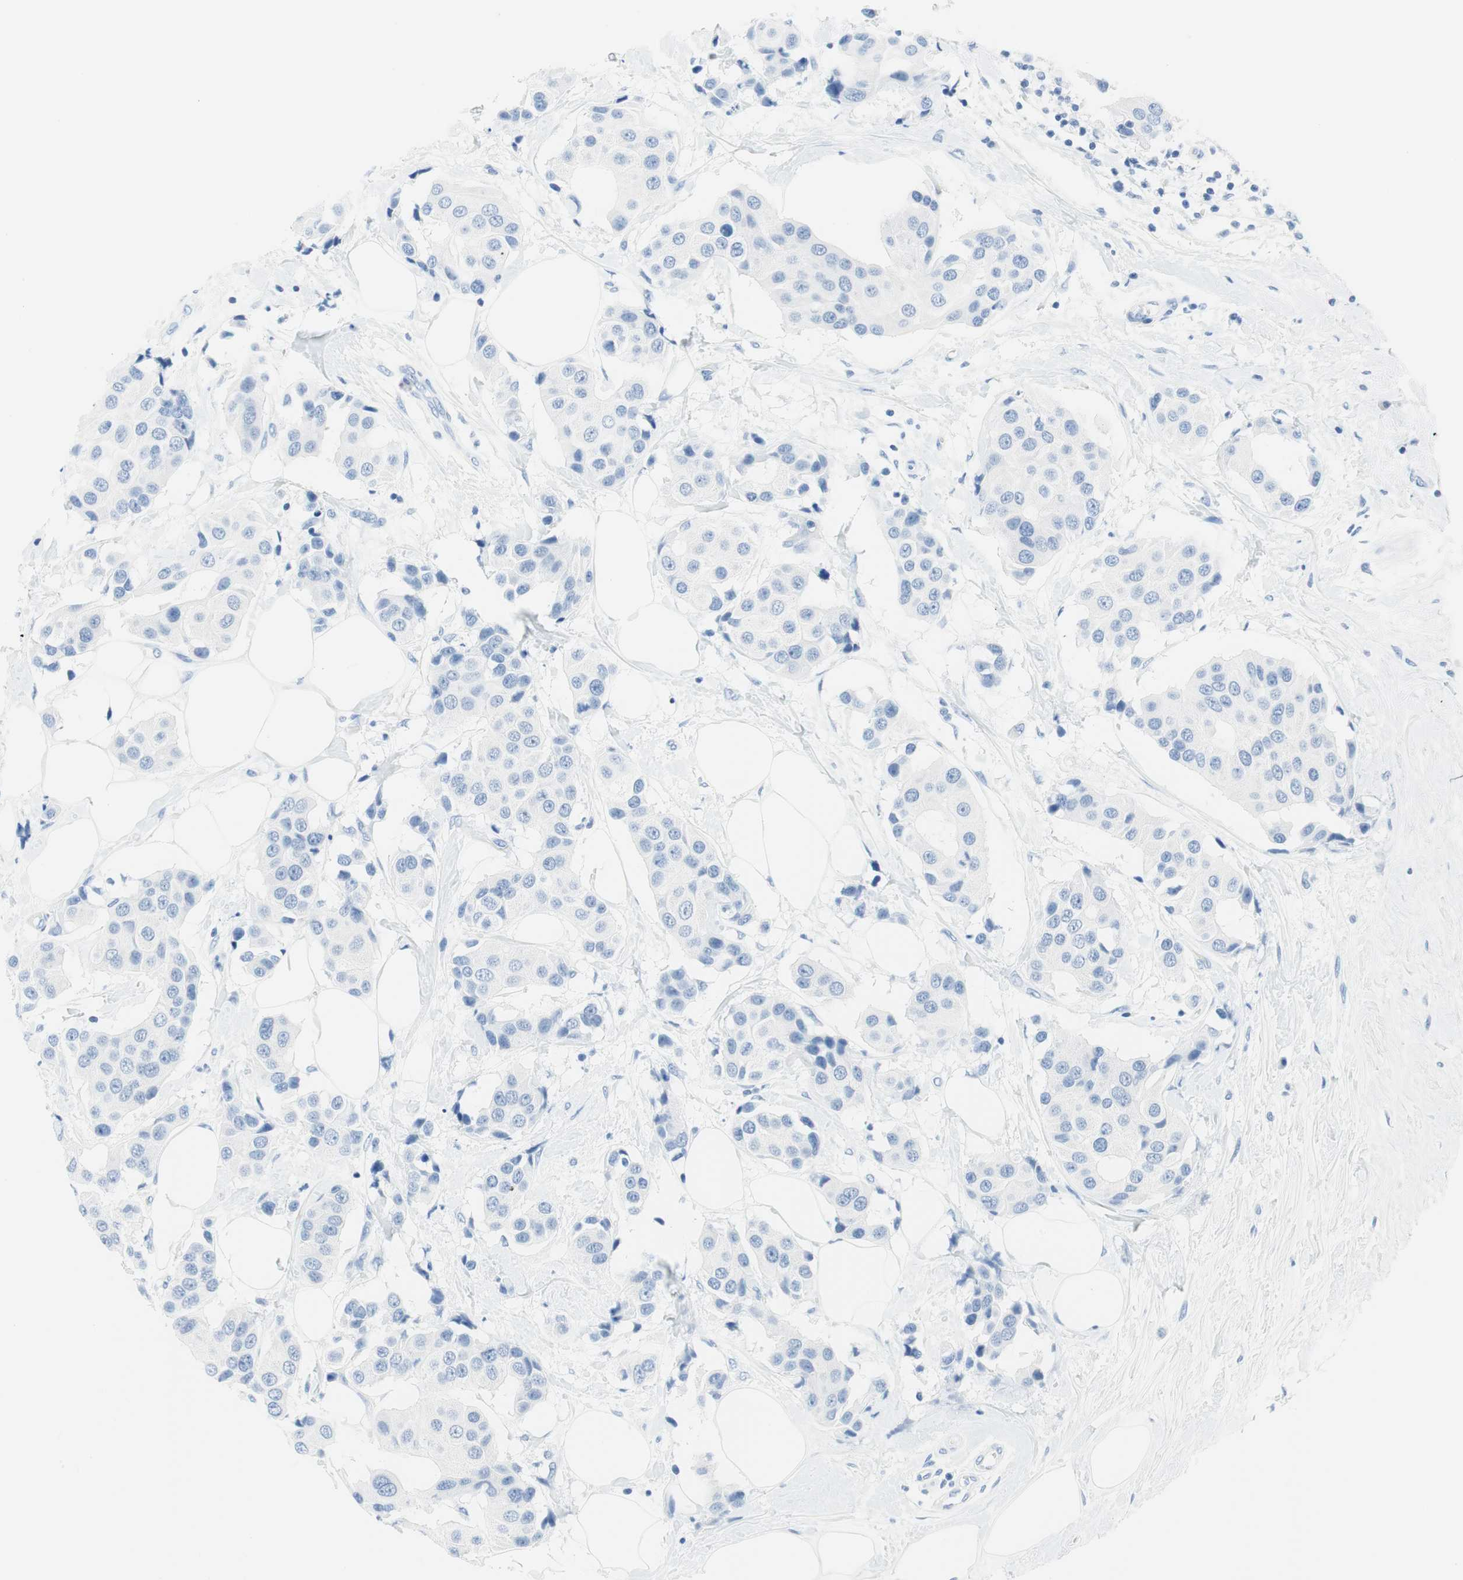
{"staining": {"intensity": "negative", "quantity": "none", "location": "none"}, "tissue": "breast cancer", "cell_type": "Tumor cells", "image_type": "cancer", "snomed": [{"axis": "morphology", "description": "Normal tissue, NOS"}, {"axis": "morphology", "description": "Duct carcinoma"}, {"axis": "topography", "description": "Breast"}], "caption": "Histopathology image shows no significant protein positivity in tumor cells of breast cancer (intraductal carcinoma). The staining was performed using DAB to visualize the protein expression in brown, while the nuclei were stained in blue with hematoxylin (Magnification: 20x).", "gene": "NFATC2", "patient": {"sex": "female", "age": 39}}